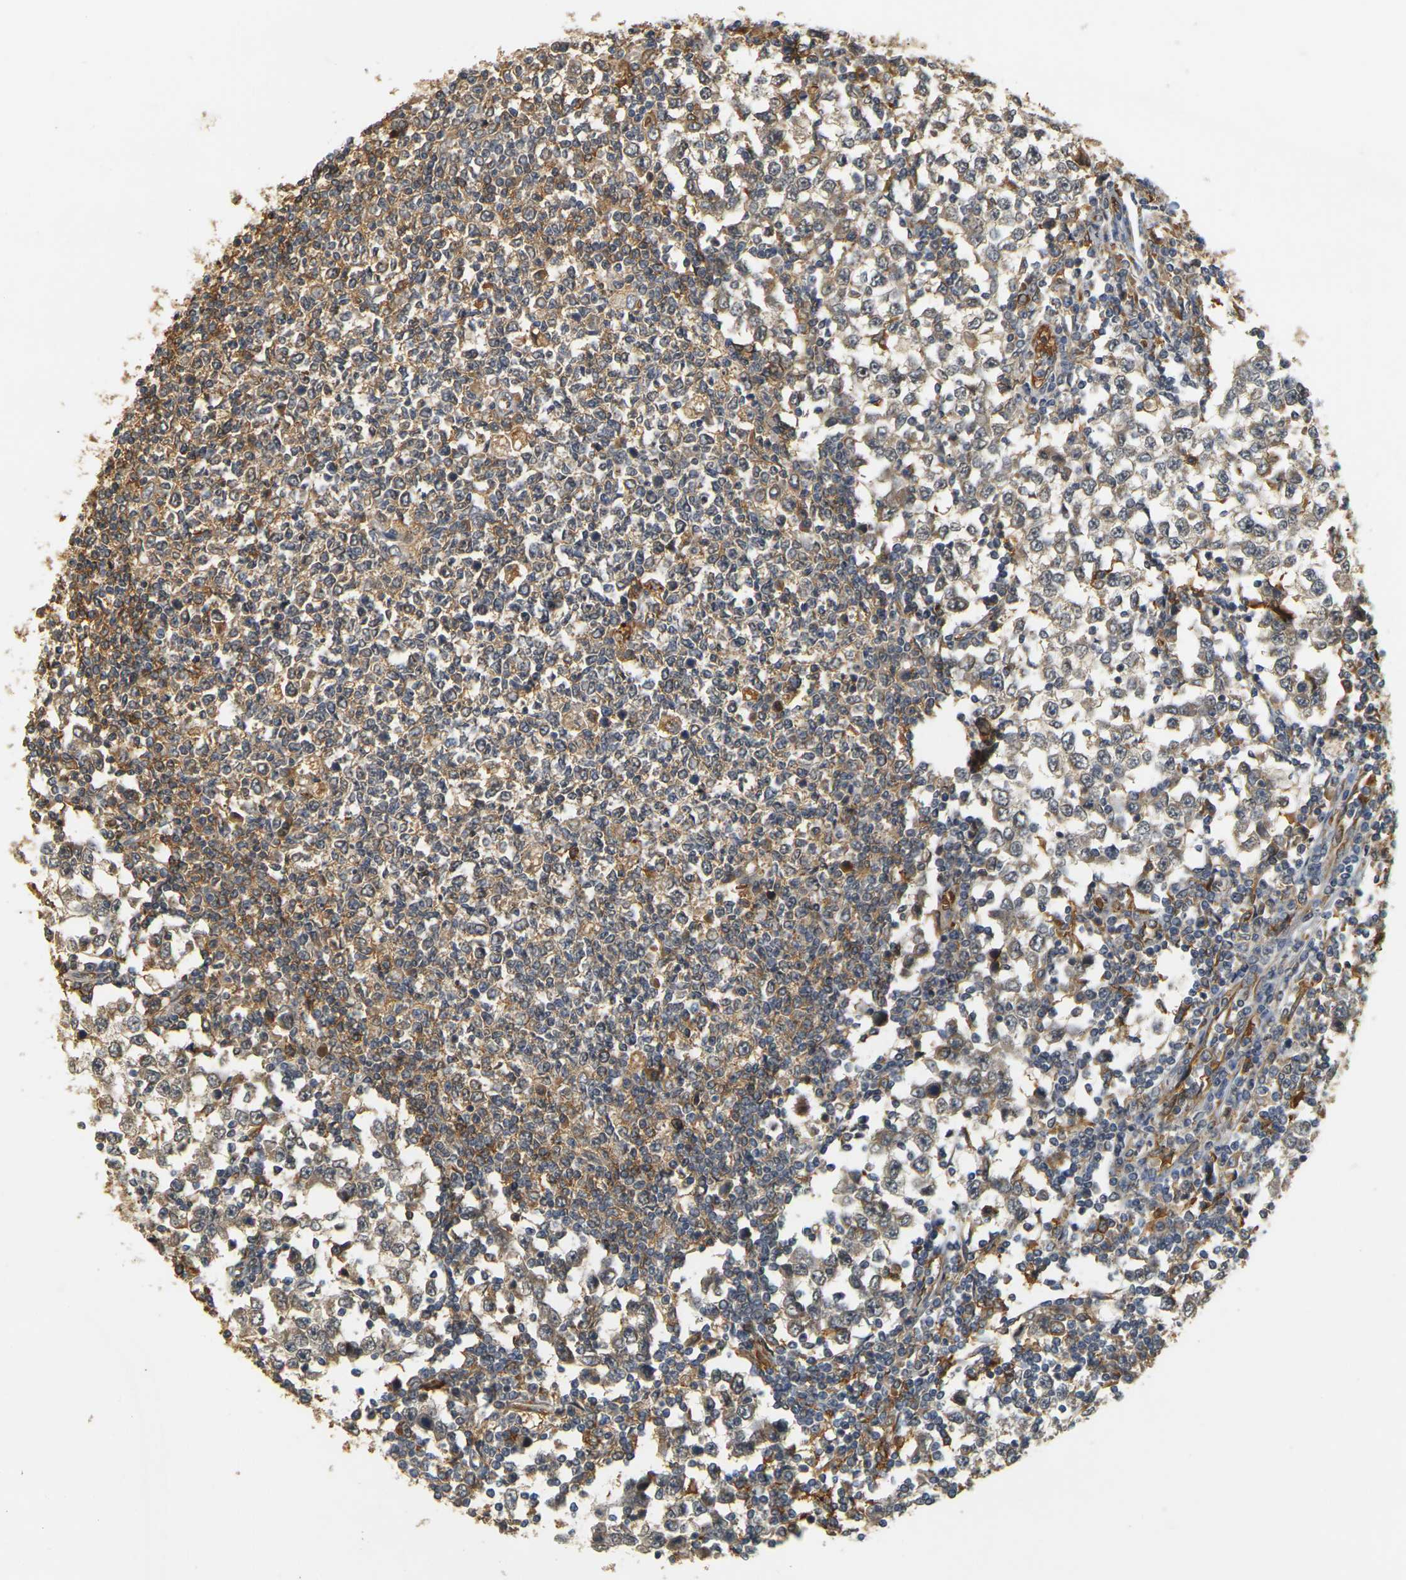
{"staining": {"intensity": "weak", "quantity": ">75%", "location": "cytoplasmic/membranous"}, "tissue": "testis cancer", "cell_type": "Tumor cells", "image_type": "cancer", "snomed": [{"axis": "morphology", "description": "Seminoma, NOS"}, {"axis": "topography", "description": "Testis"}], "caption": "High-magnification brightfield microscopy of testis seminoma stained with DAB (brown) and counterstained with hematoxylin (blue). tumor cells exhibit weak cytoplasmic/membranous positivity is present in approximately>75% of cells. The protein of interest is shown in brown color, while the nuclei are stained blue.", "gene": "MEGF9", "patient": {"sex": "male", "age": 65}}